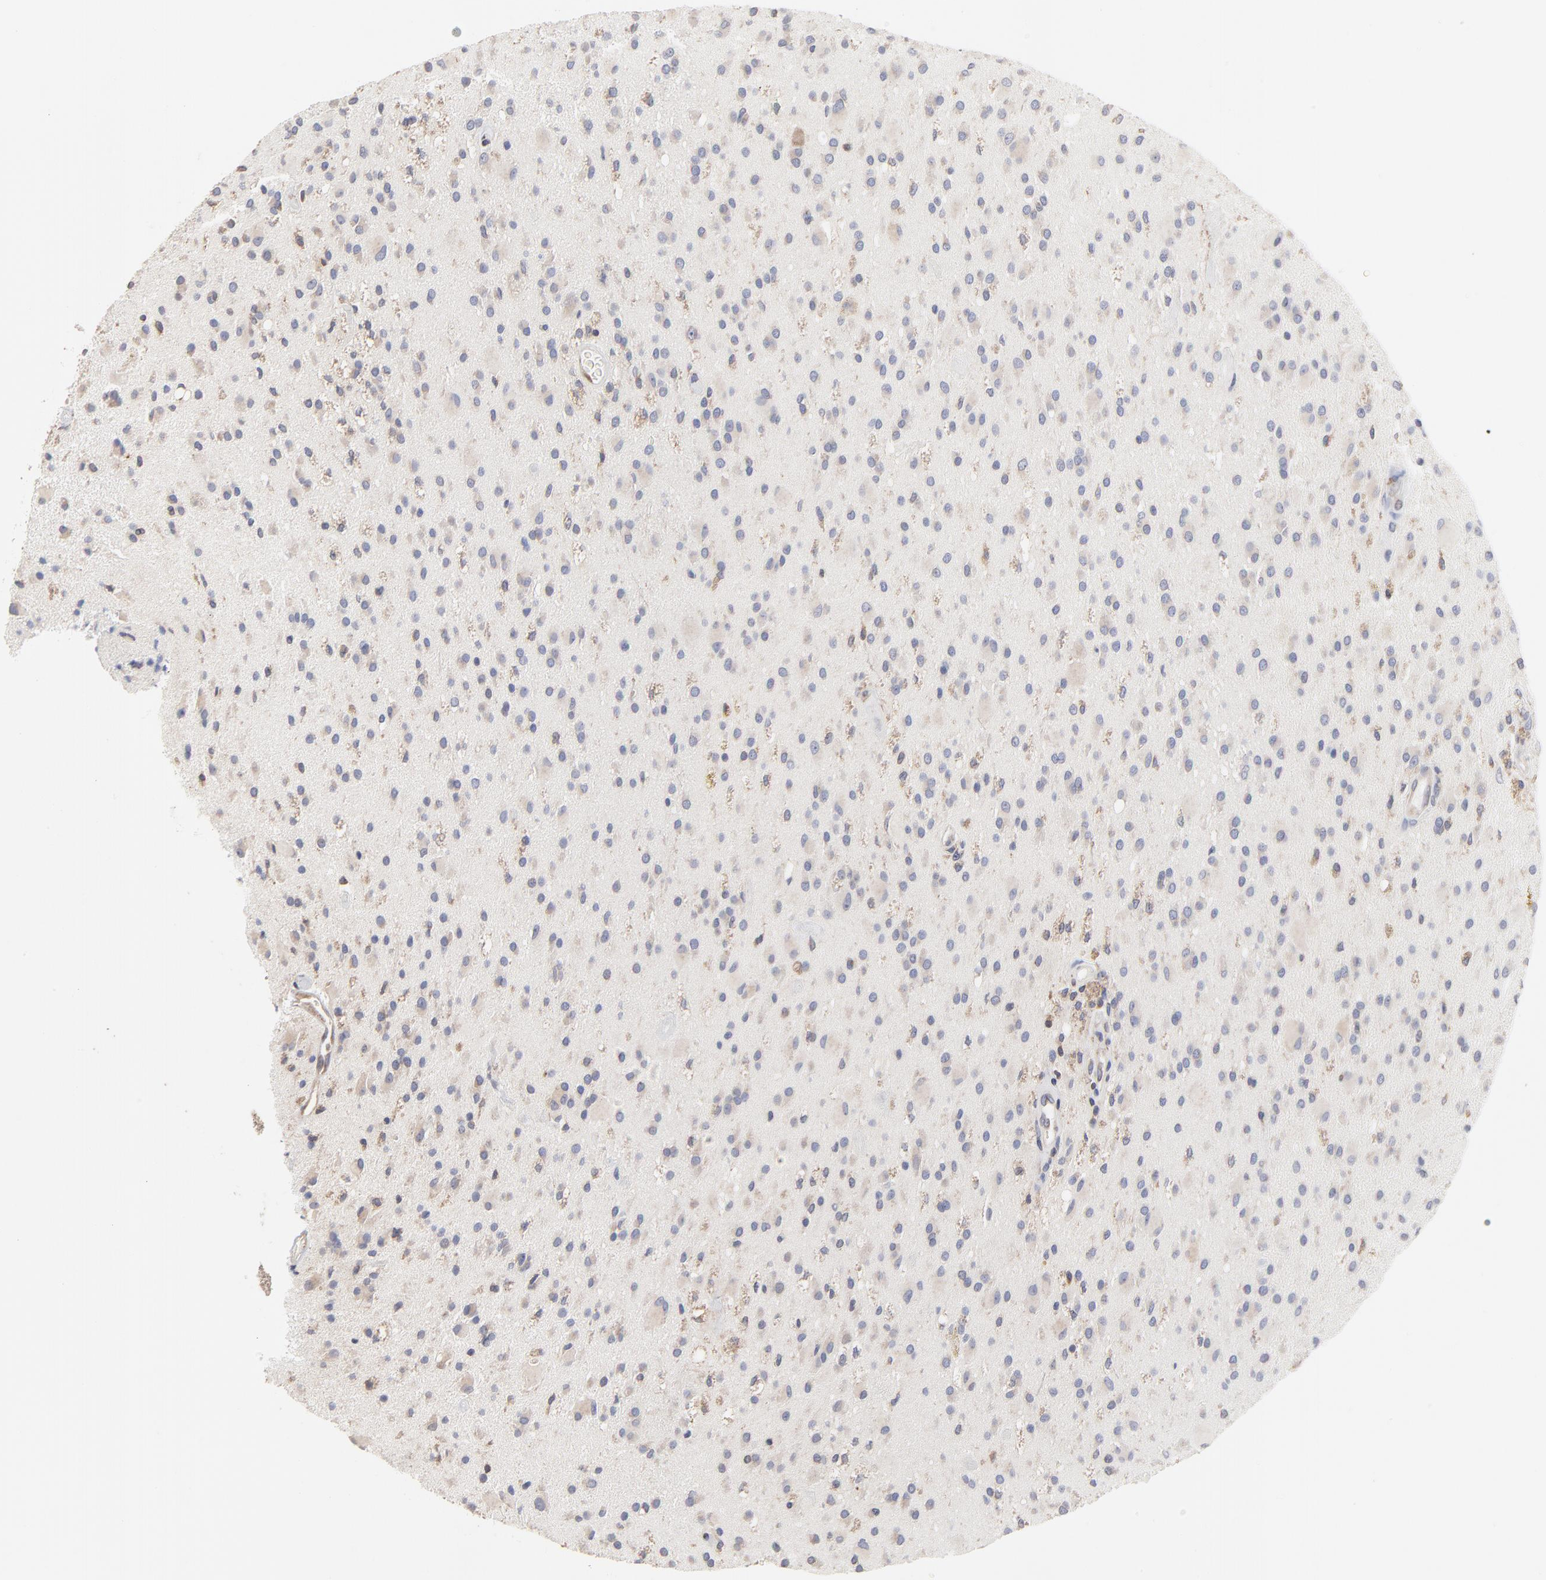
{"staining": {"intensity": "weak", "quantity": ">75%", "location": "cytoplasmic/membranous"}, "tissue": "glioma", "cell_type": "Tumor cells", "image_type": "cancer", "snomed": [{"axis": "morphology", "description": "Glioma, malignant, Low grade"}, {"axis": "topography", "description": "Brain"}], "caption": "About >75% of tumor cells in malignant glioma (low-grade) display weak cytoplasmic/membranous protein expression as visualized by brown immunohistochemical staining.", "gene": "RNF213", "patient": {"sex": "male", "age": 58}}